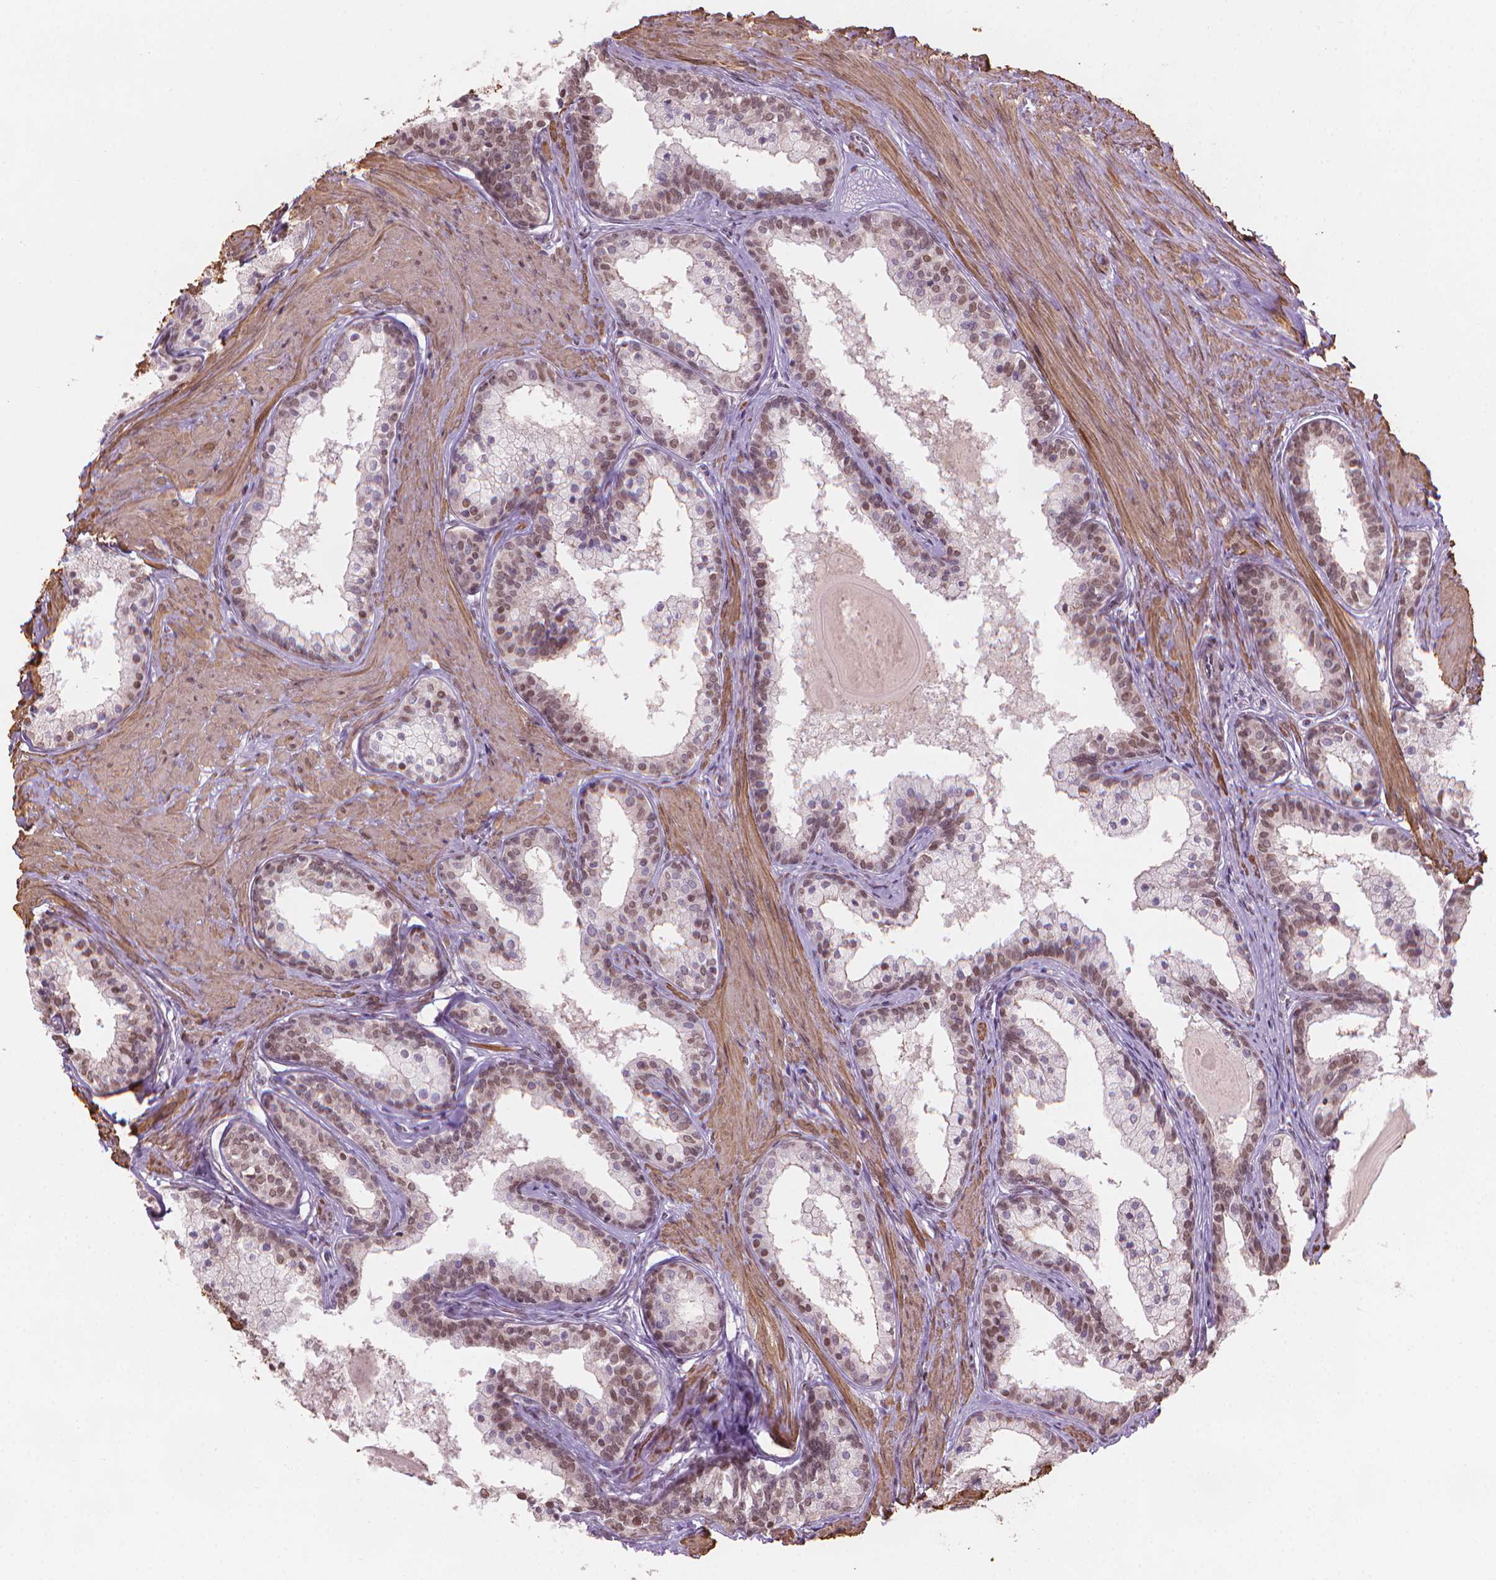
{"staining": {"intensity": "moderate", "quantity": "25%-75%", "location": "nuclear"}, "tissue": "prostate", "cell_type": "Glandular cells", "image_type": "normal", "snomed": [{"axis": "morphology", "description": "Normal tissue, NOS"}, {"axis": "topography", "description": "Prostate"}], "caption": "IHC staining of normal prostate, which displays medium levels of moderate nuclear expression in approximately 25%-75% of glandular cells indicating moderate nuclear protein expression. The staining was performed using DAB (brown) for protein detection and nuclei were counterstained in hematoxylin (blue).", "gene": "HOXD4", "patient": {"sex": "male", "age": 61}}